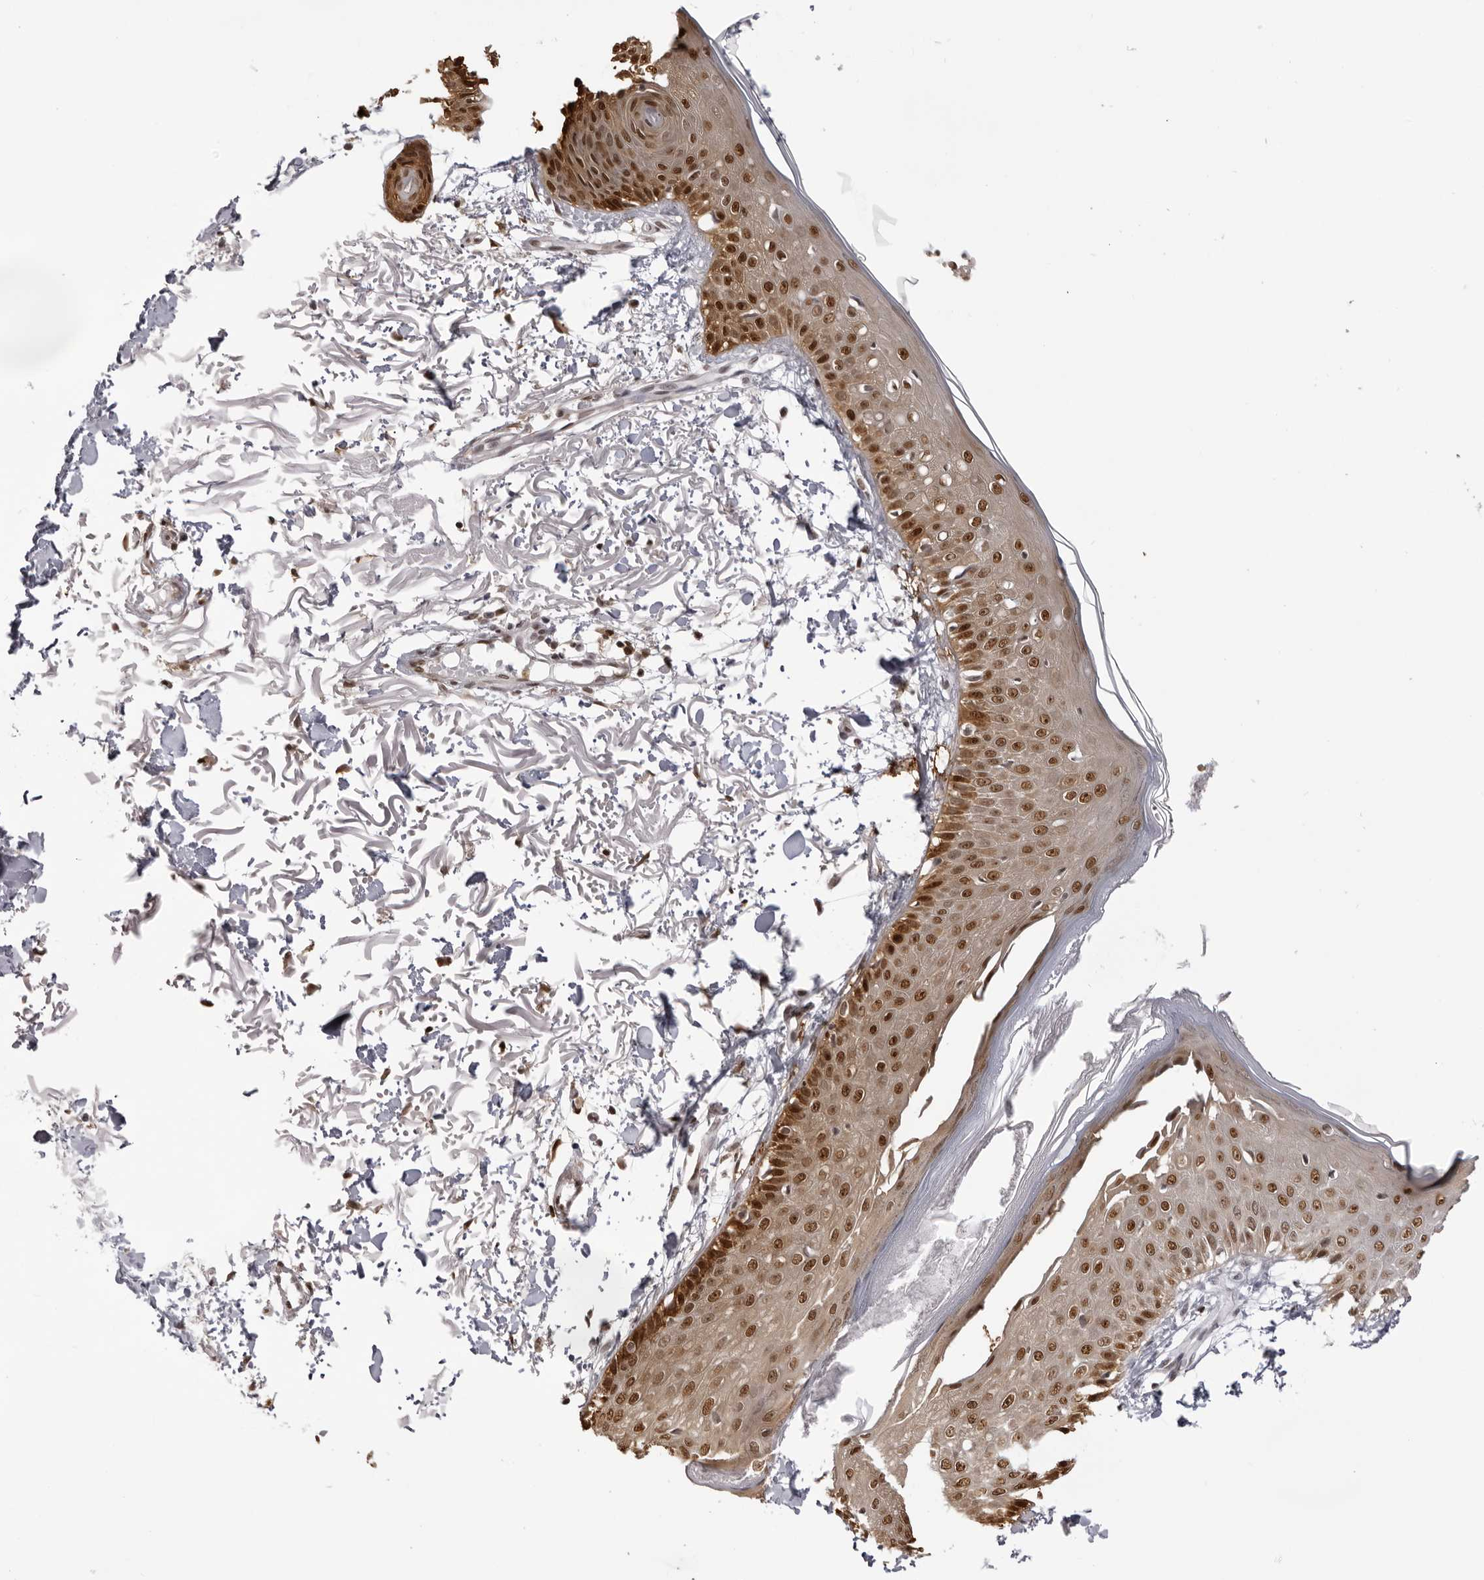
{"staining": {"intensity": "moderate", "quantity": "25%-75%", "location": "cytoplasmic/membranous,nuclear"}, "tissue": "skin", "cell_type": "Fibroblasts", "image_type": "normal", "snomed": [{"axis": "morphology", "description": "Normal tissue, NOS"}, {"axis": "morphology", "description": "Squamous cell carcinoma, NOS"}, {"axis": "topography", "description": "Skin"}, {"axis": "topography", "description": "Peripheral nerve tissue"}], "caption": "A micrograph showing moderate cytoplasmic/membranous,nuclear positivity in approximately 25%-75% of fibroblasts in unremarkable skin, as visualized by brown immunohistochemical staining.", "gene": "HSPA4", "patient": {"sex": "male", "age": 83}}